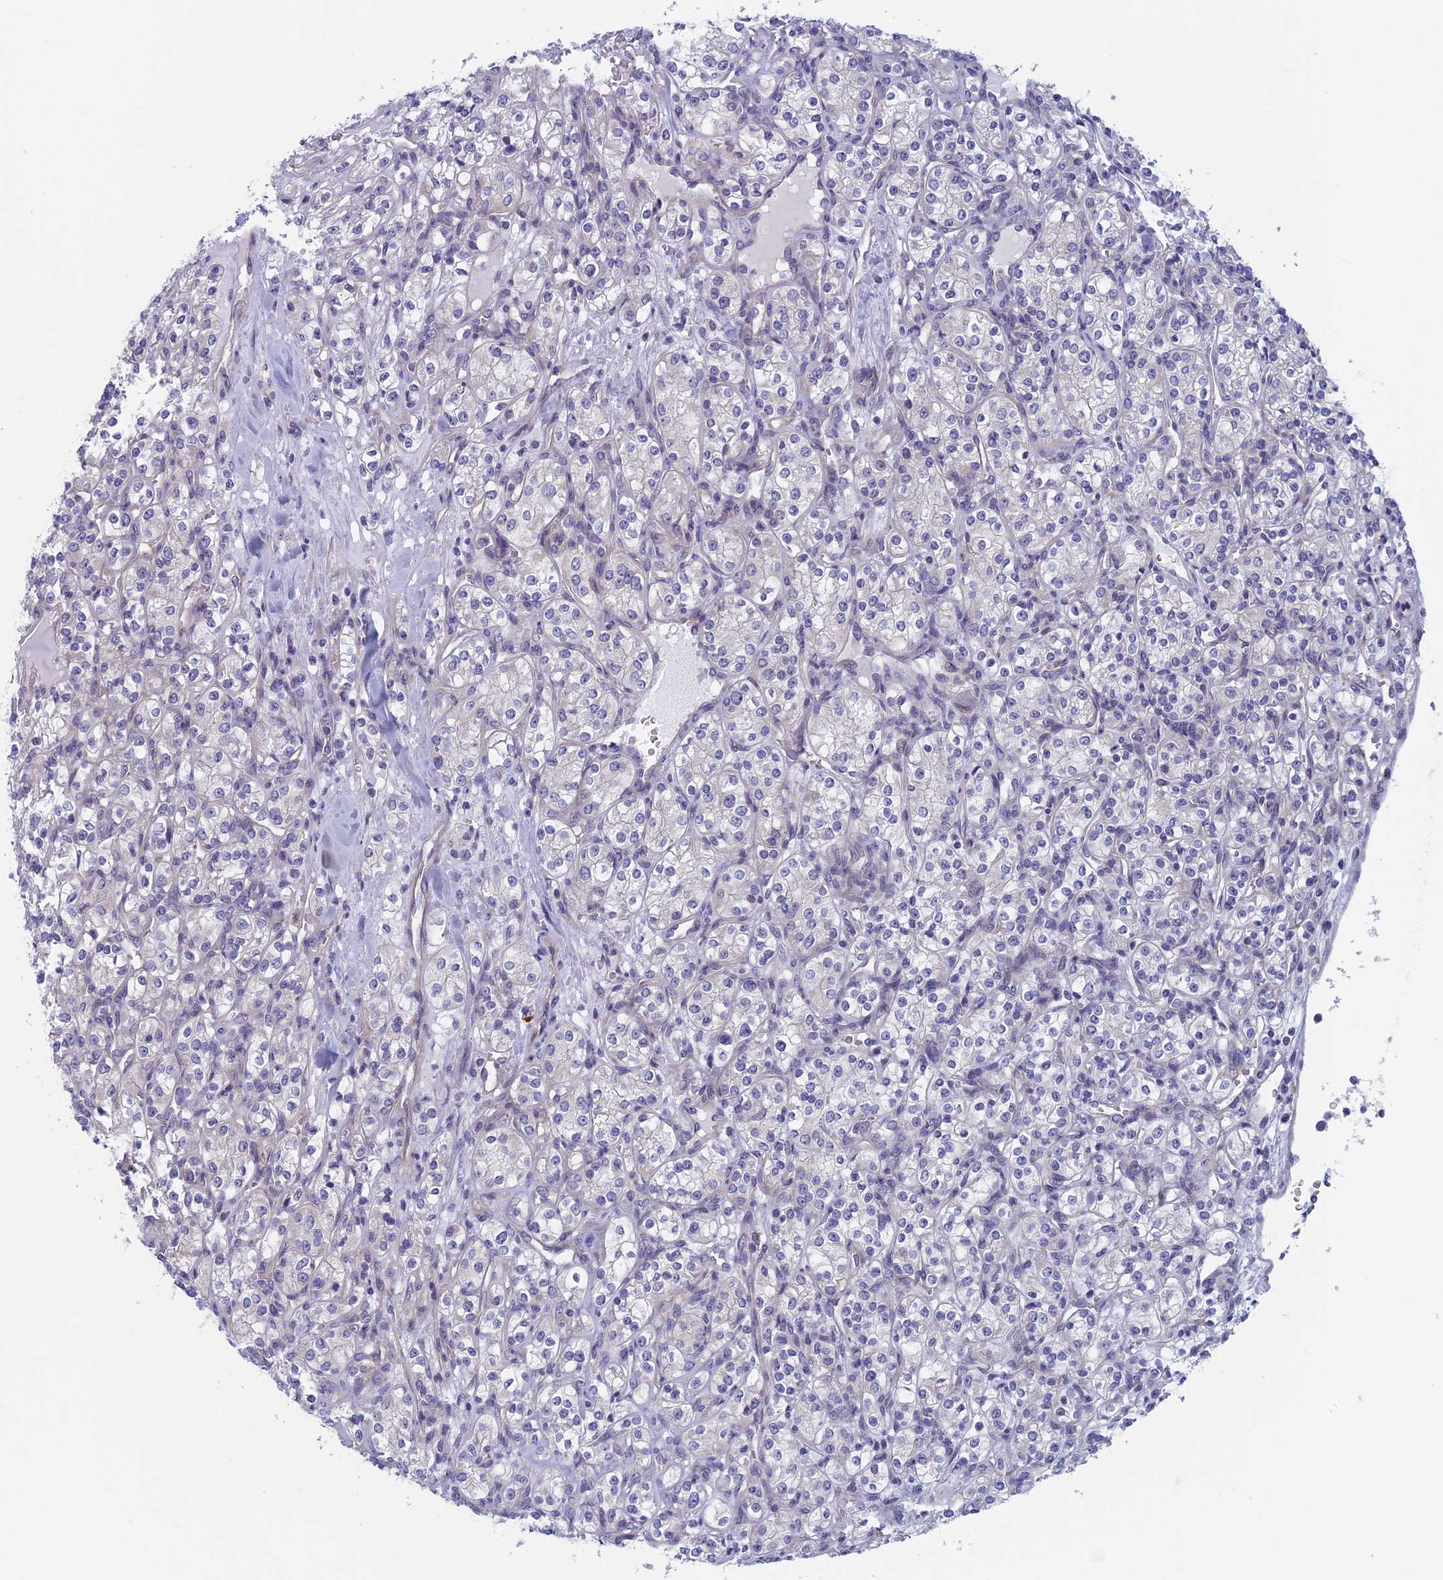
{"staining": {"intensity": "negative", "quantity": "none", "location": "none"}, "tissue": "renal cancer", "cell_type": "Tumor cells", "image_type": "cancer", "snomed": [{"axis": "morphology", "description": "Adenocarcinoma, NOS"}, {"axis": "topography", "description": "Kidney"}], "caption": "Renal cancer (adenocarcinoma) was stained to show a protein in brown. There is no significant expression in tumor cells.", "gene": "CNOT6L", "patient": {"sex": "male", "age": 77}}